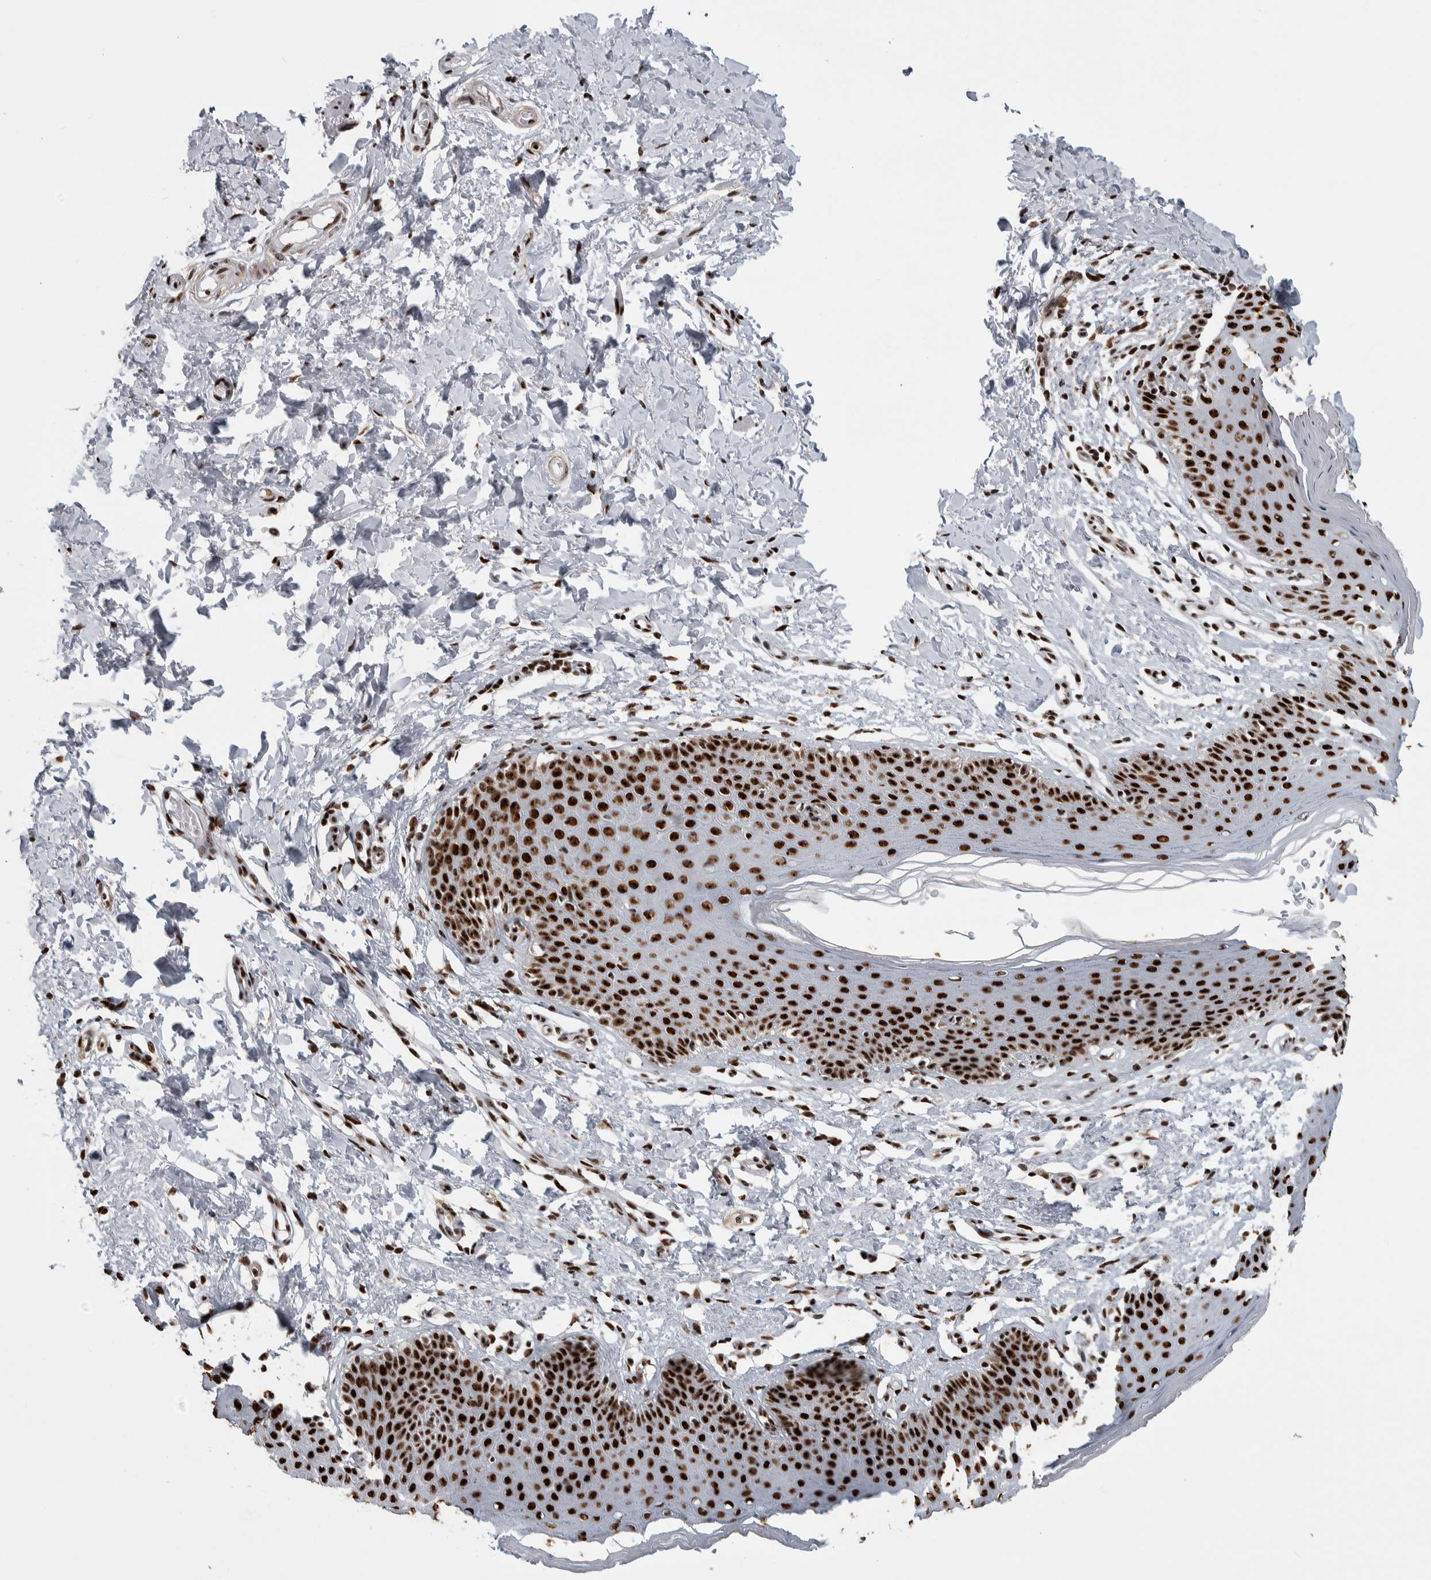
{"staining": {"intensity": "strong", "quantity": ">75%", "location": "nuclear"}, "tissue": "skin", "cell_type": "Epidermal cells", "image_type": "normal", "snomed": [{"axis": "morphology", "description": "Normal tissue, NOS"}, {"axis": "topography", "description": "Vulva"}], "caption": "The photomicrograph displays staining of benign skin, revealing strong nuclear protein positivity (brown color) within epidermal cells.", "gene": "NCL", "patient": {"sex": "female", "age": 66}}